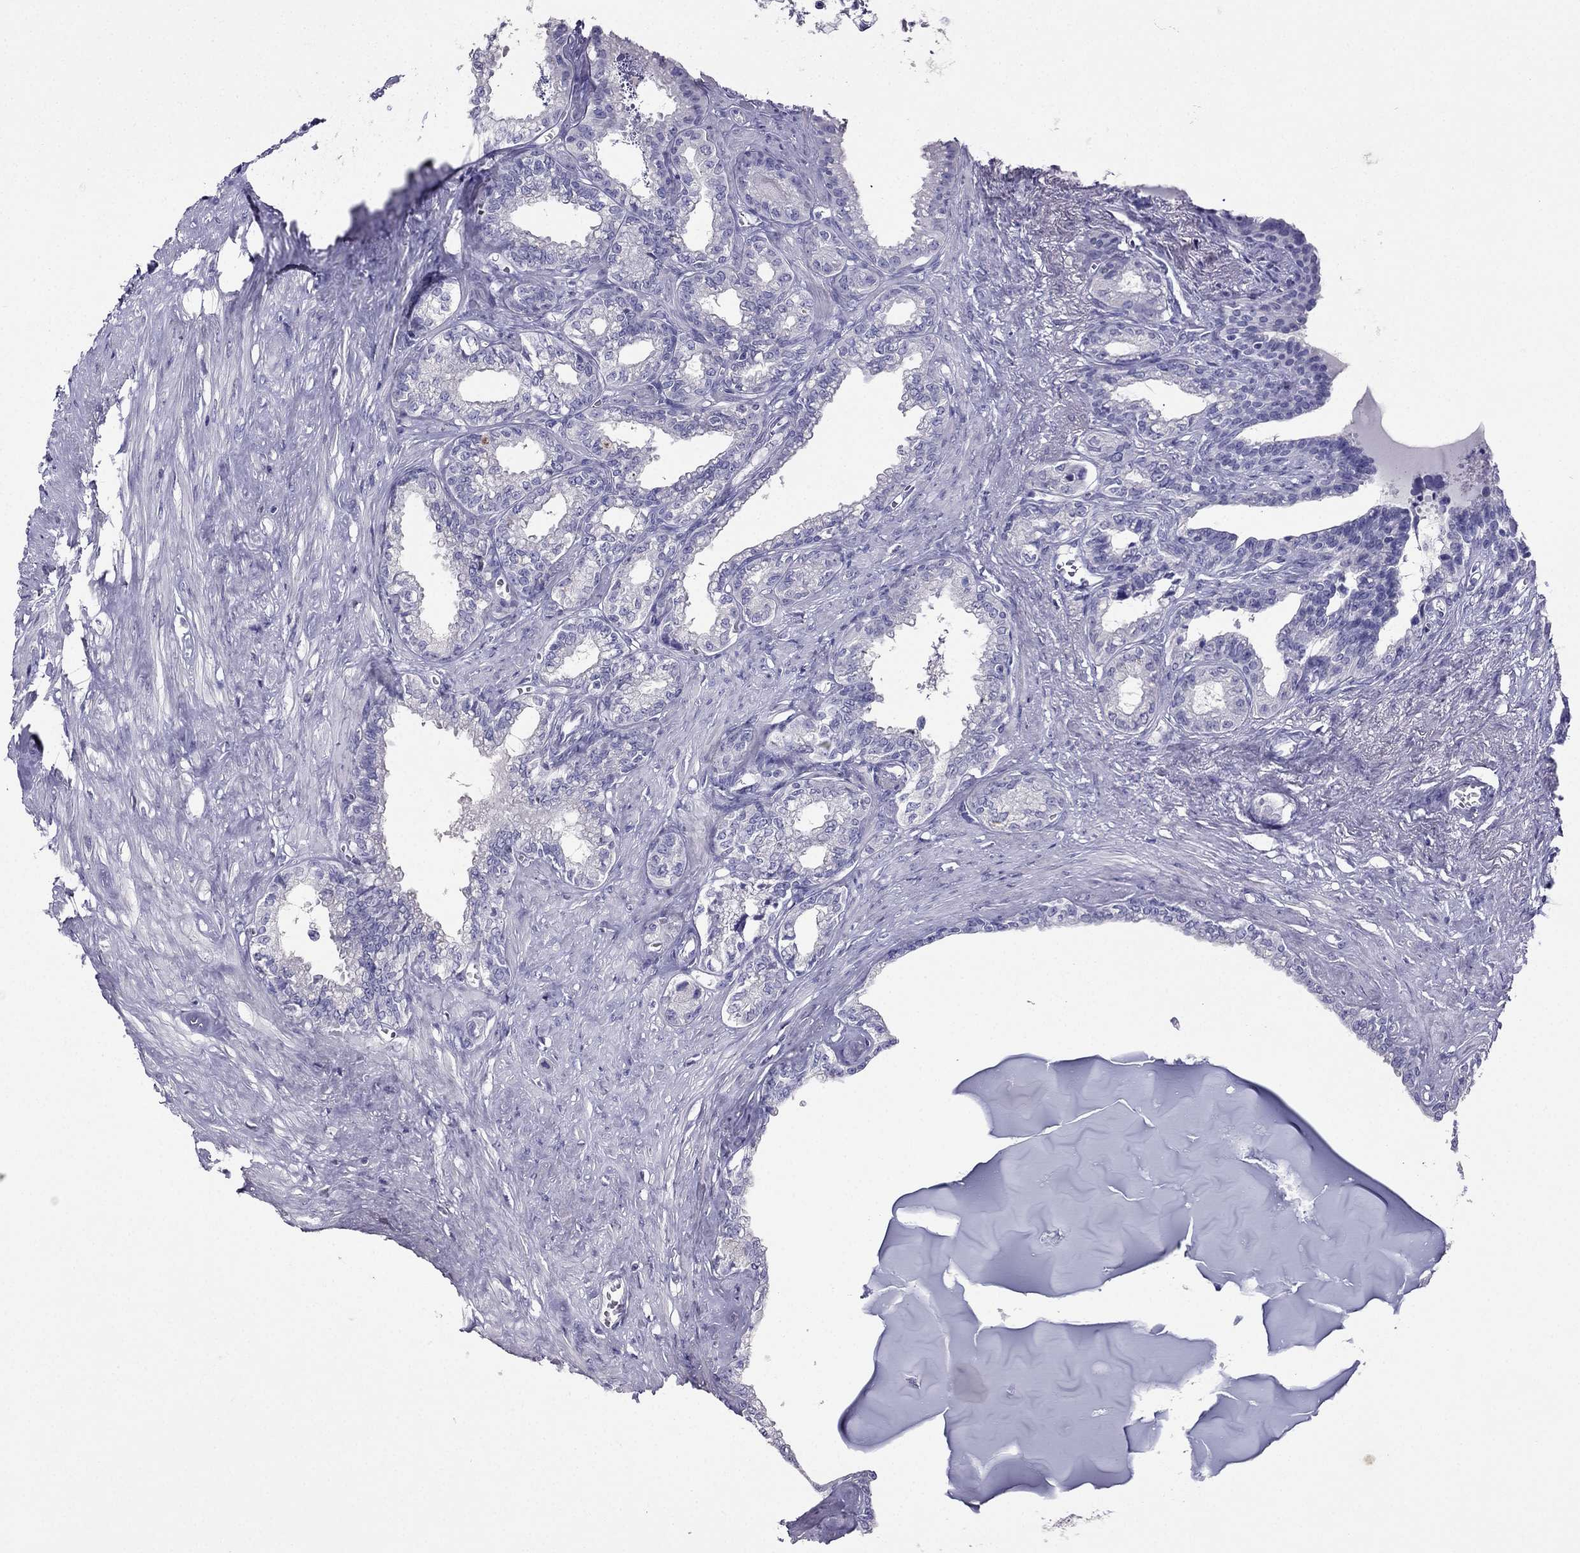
{"staining": {"intensity": "negative", "quantity": "none", "location": "none"}, "tissue": "seminal vesicle", "cell_type": "Glandular cells", "image_type": "normal", "snomed": [{"axis": "morphology", "description": "Normal tissue, NOS"}, {"axis": "morphology", "description": "Urothelial carcinoma, NOS"}, {"axis": "topography", "description": "Urinary bladder"}, {"axis": "topography", "description": "Seminal veicle"}], "caption": "An immunohistochemistry image of benign seminal vesicle is shown. There is no staining in glandular cells of seminal vesicle. (Stains: DAB immunohistochemistry with hematoxylin counter stain, Microscopy: brightfield microscopy at high magnification).", "gene": "ARID3A", "patient": {"sex": "male", "age": 76}}